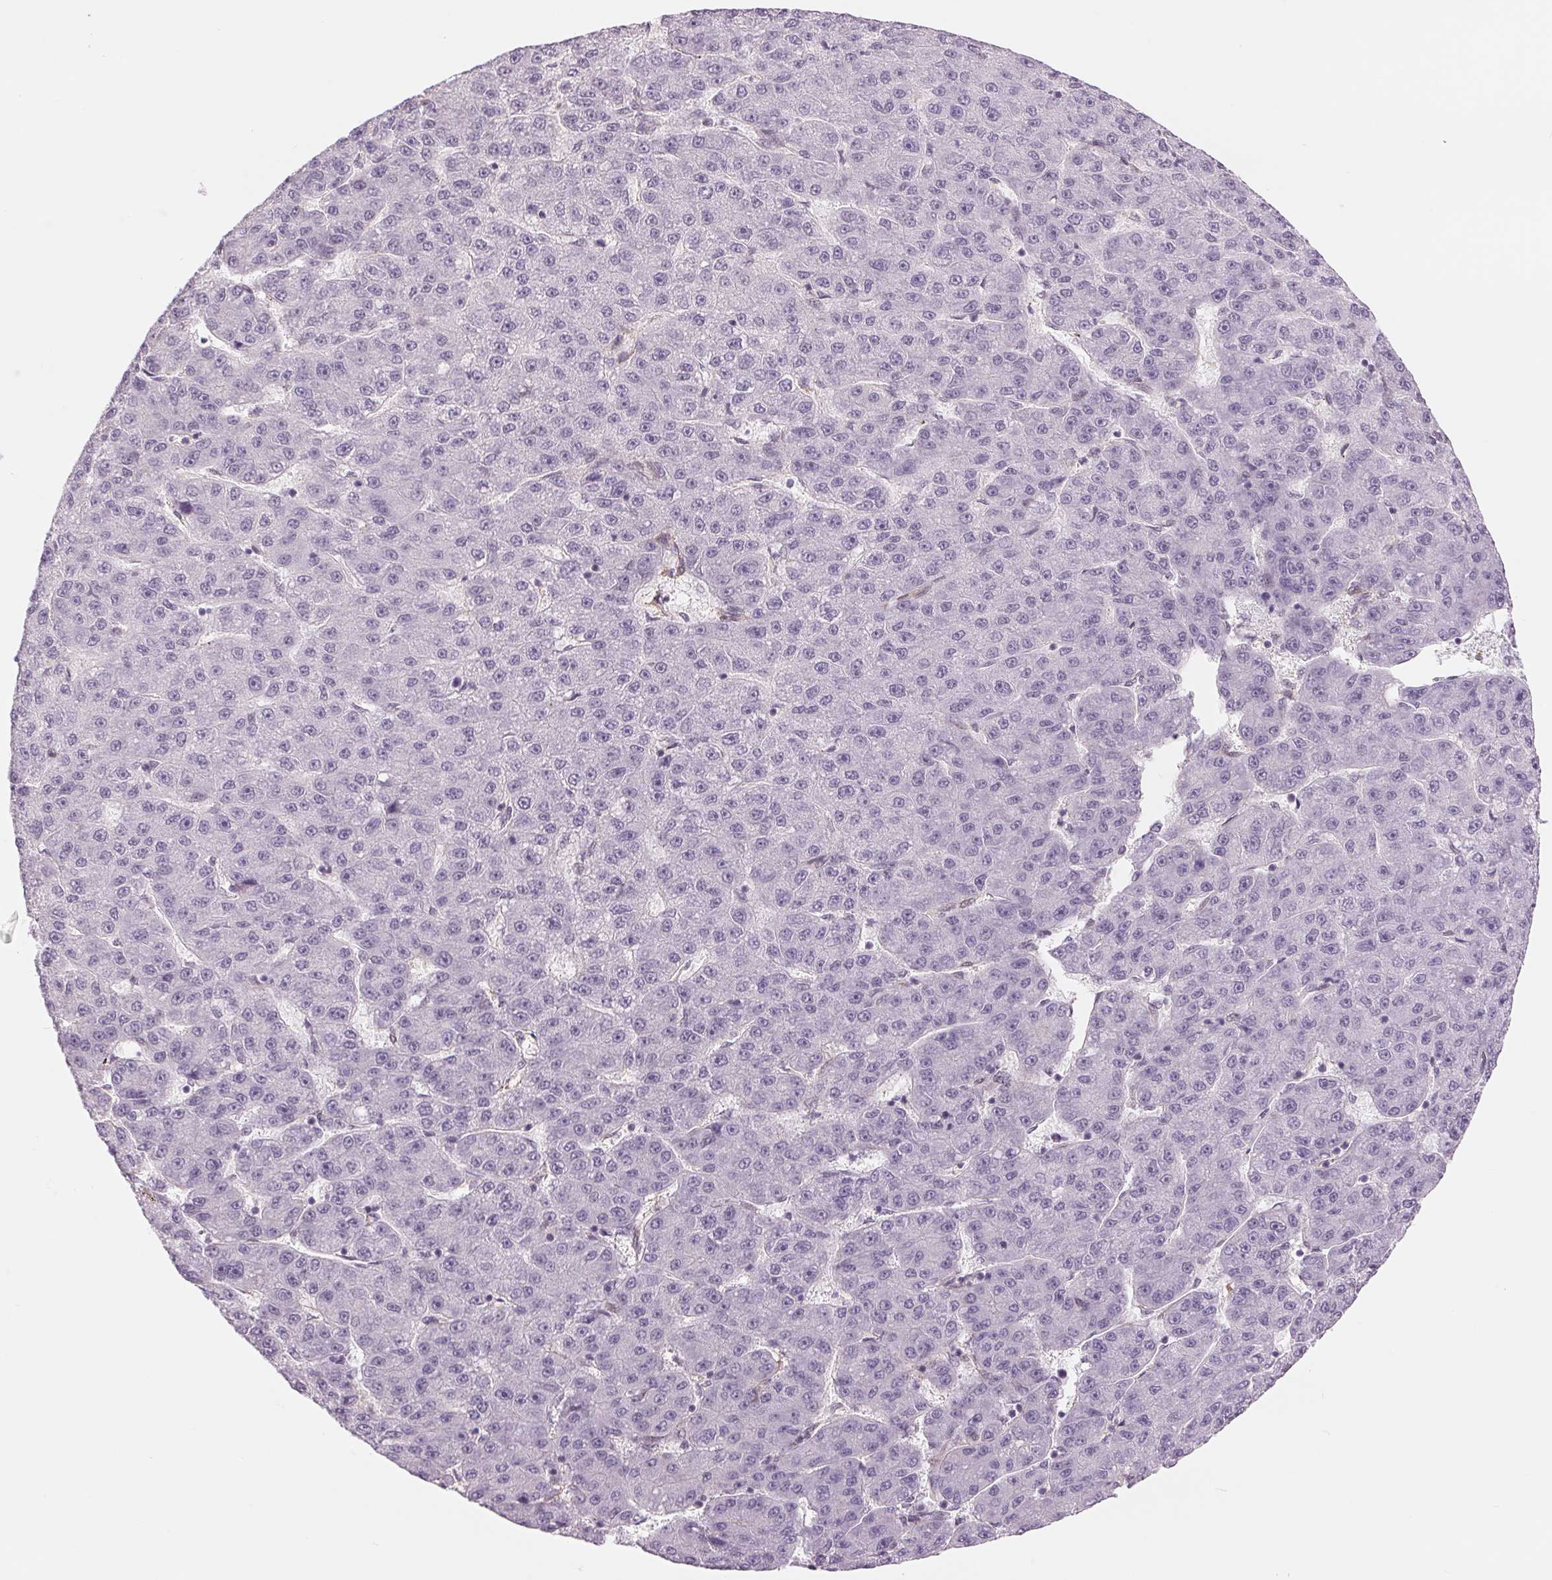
{"staining": {"intensity": "negative", "quantity": "none", "location": "none"}, "tissue": "liver cancer", "cell_type": "Tumor cells", "image_type": "cancer", "snomed": [{"axis": "morphology", "description": "Carcinoma, Hepatocellular, NOS"}, {"axis": "topography", "description": "Liver"}], "caption": "An image of liver cancer stained for a protein exhibits no brown staining in tumor cells.", "gene": "BCAT1", "patient": {"sex": "male", "age": 67}}